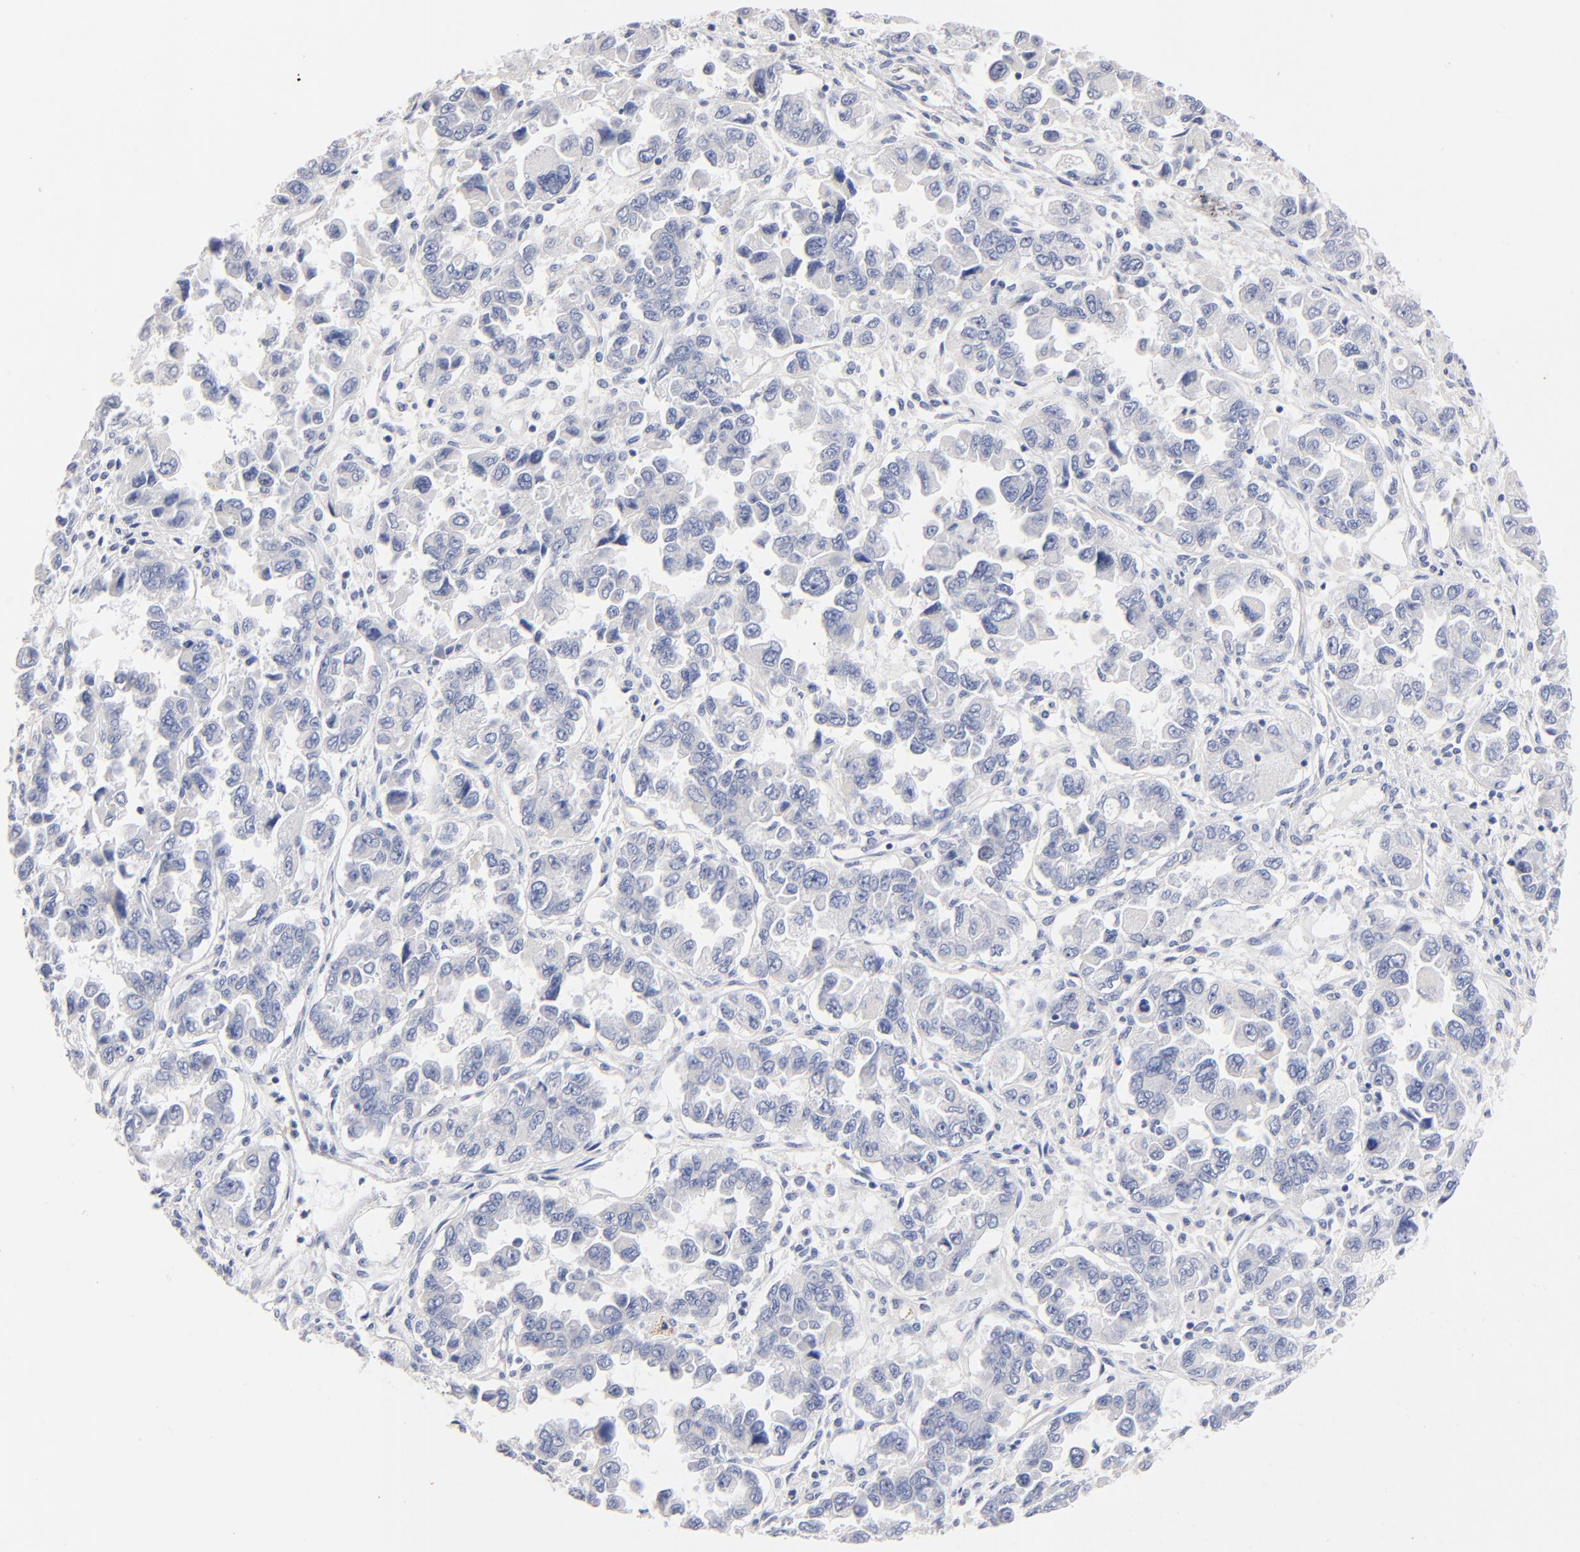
{"staining": {"intensity": "negative", "quantity": "none", "location": "none"}, "tissue": "ovarian cancer", "cell_type": "Tumor cells", "image_type": "cancer", "snomed": [{"axis": "morphology", "description": "Cystadenocarcinoma, serous, NOS"}, {"axis": "topography", "description": "Ovary"}], "caption": "Histopathology image shows no protein staining in tumor cells of ovarian cancer tissue.", "gene": "ITGA8", "patient": {"sex": "female", "age": 84}}